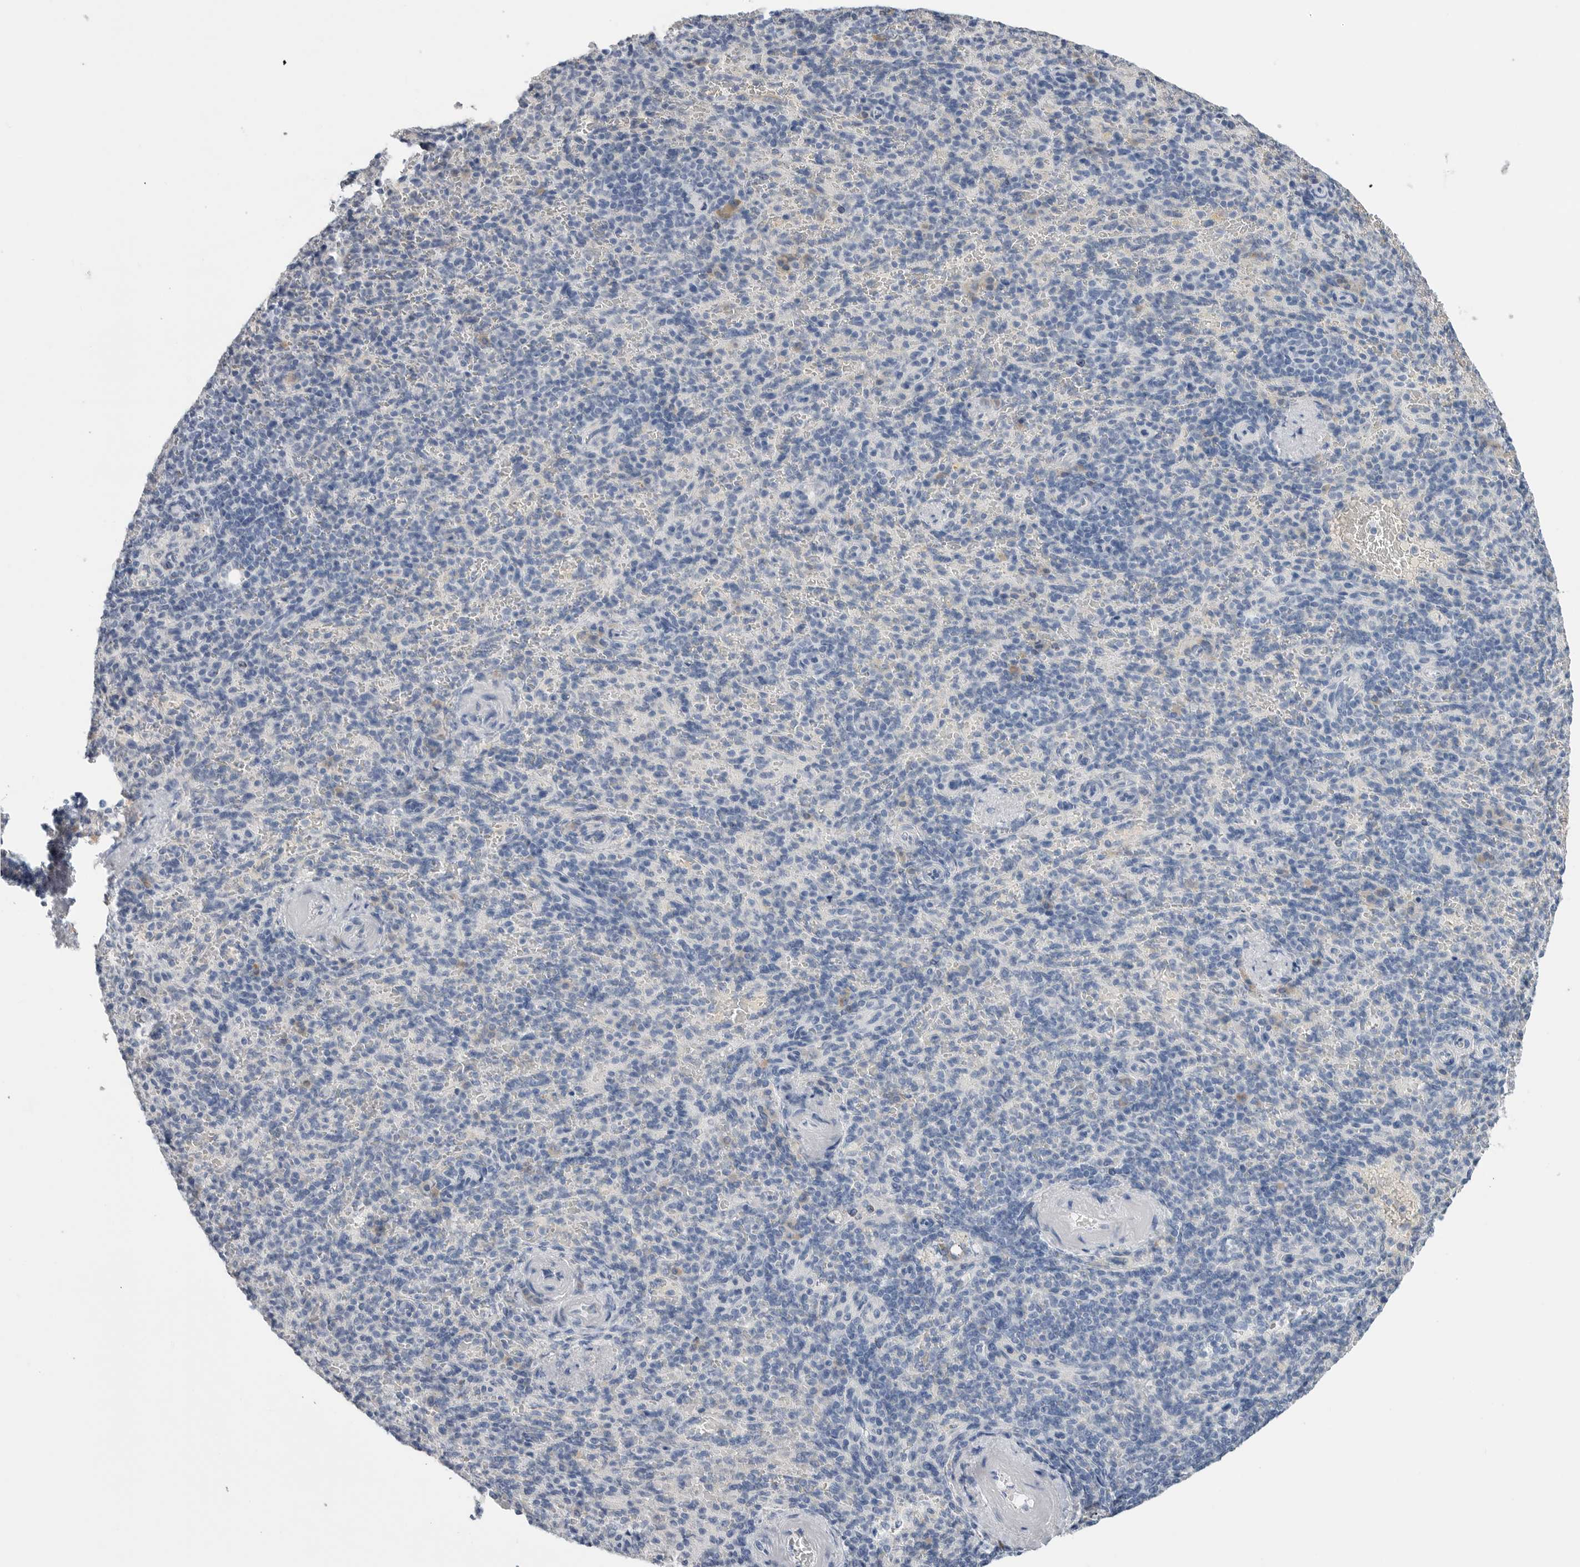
{"staining": {"intensity": "negative", "quantity": "none", "location": "none"}, "tissue": "spleen", "cell_type": "Cells in red pulp", "image_type": "normal", "snomed": [{"axis": "morphology", "description": "Normal tissue, NOS"}, {"axis": "topography", "description": "Spleen"}], "caption": "This histopathology image is of benign spleen stained with IHC to label a protein in brown with the nuclei are counter-stained blue. There is no staining in cells in red pulp.", "gene": "FABP6", "patient": {"sex": "female", "age": 74}}